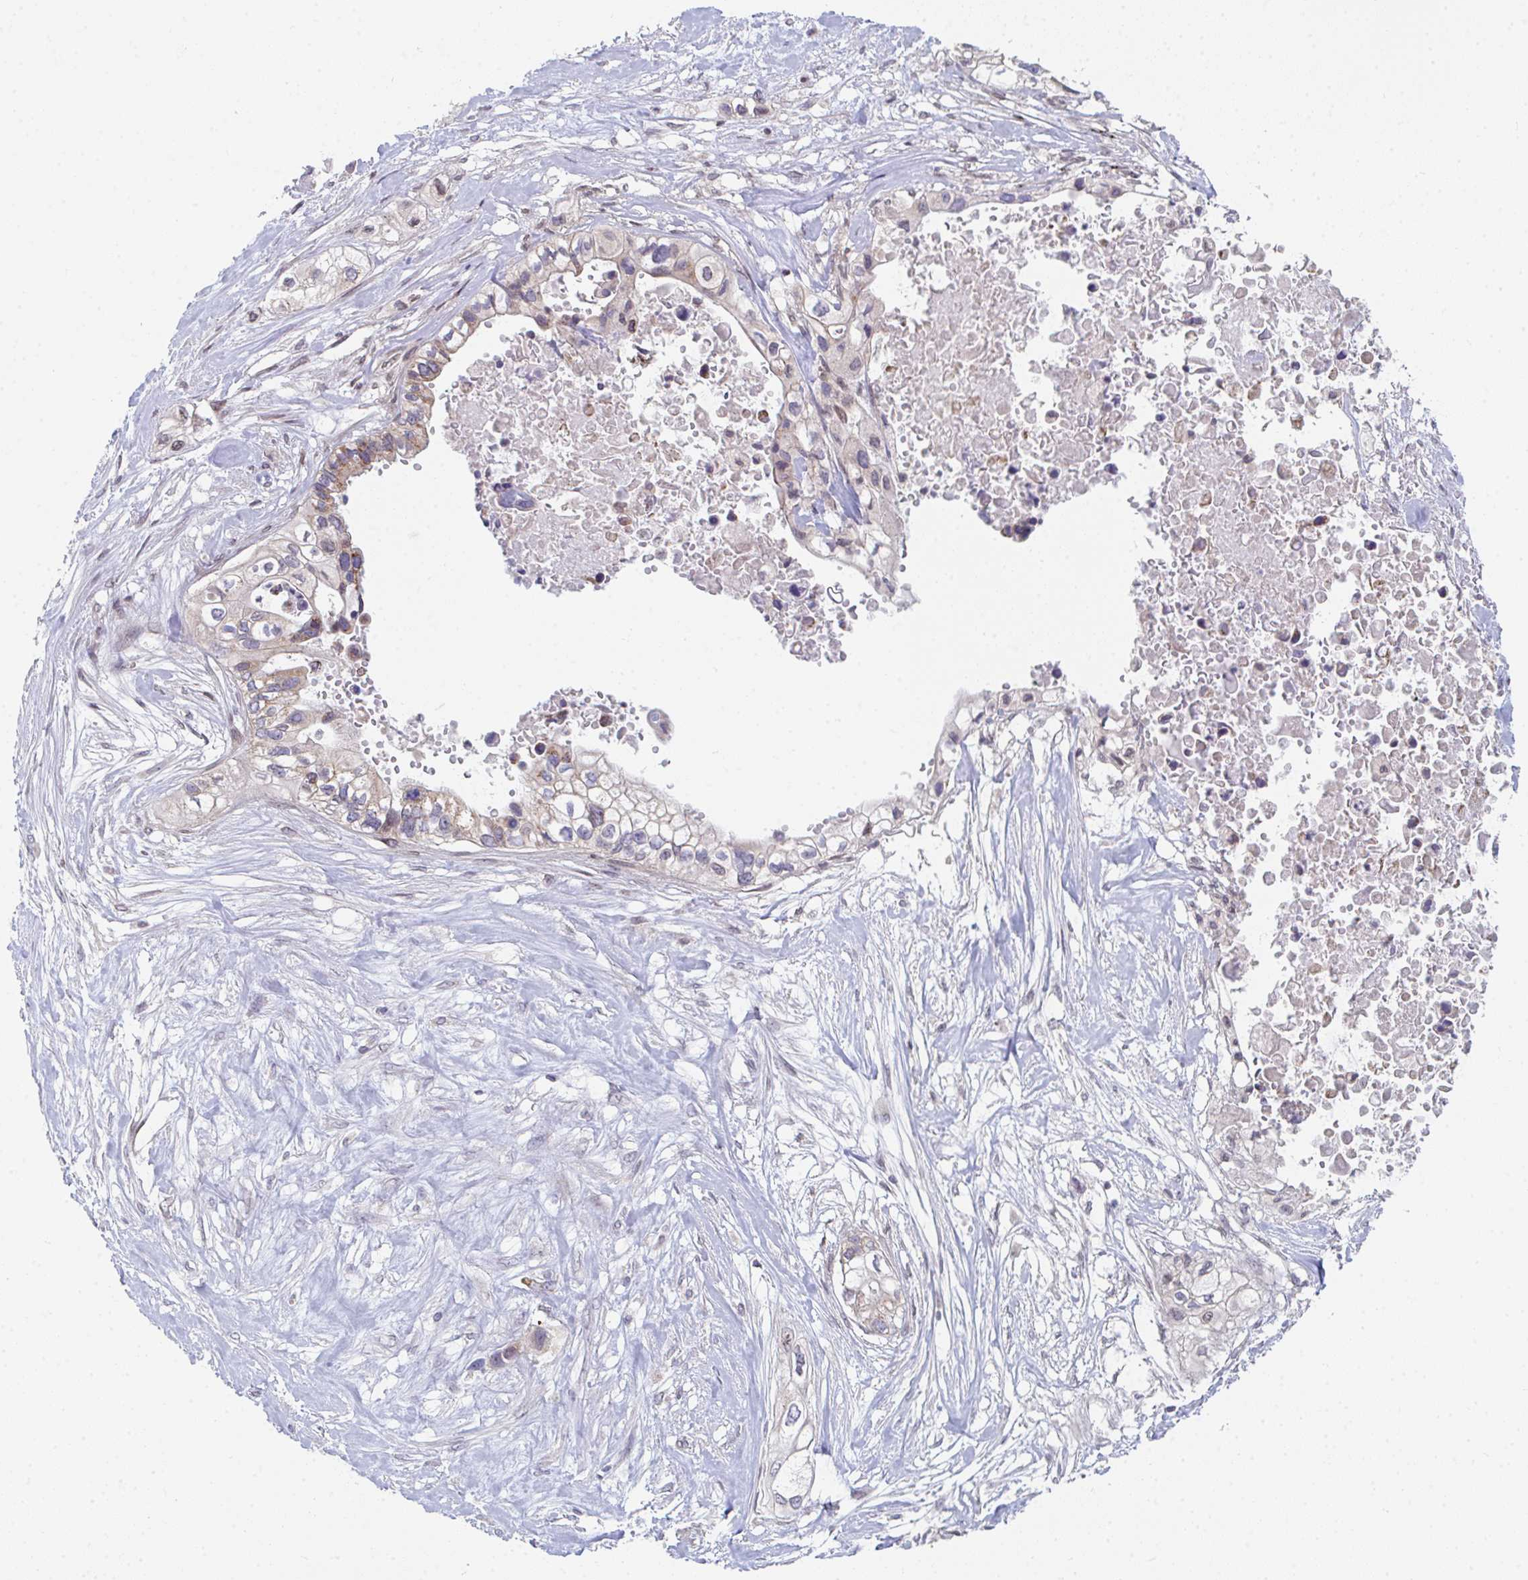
{"staining": {"intensity": "moderate", "quantity": "25%-75%", "location": "cytoplasmic/membranous"}, "tissue": "pancreatic cancer", "cell_type": "Tumor cells", "image_type": "cancer", "snomed": [{"axis": "morphology", "description": "Adenocarcinoma, NOS"}, {"axis": "topography", "description": "Pancreas"}], "caption": "Immunohistochemical staining of human pancreatic adenocarcinoma displays medium levels of moderate cytoplasmic/membranous protein positivity in approximately 25%-75% of tumor cells.", "gene": "EIF1AD", "patient": {"sex": "female", "age": 63}}